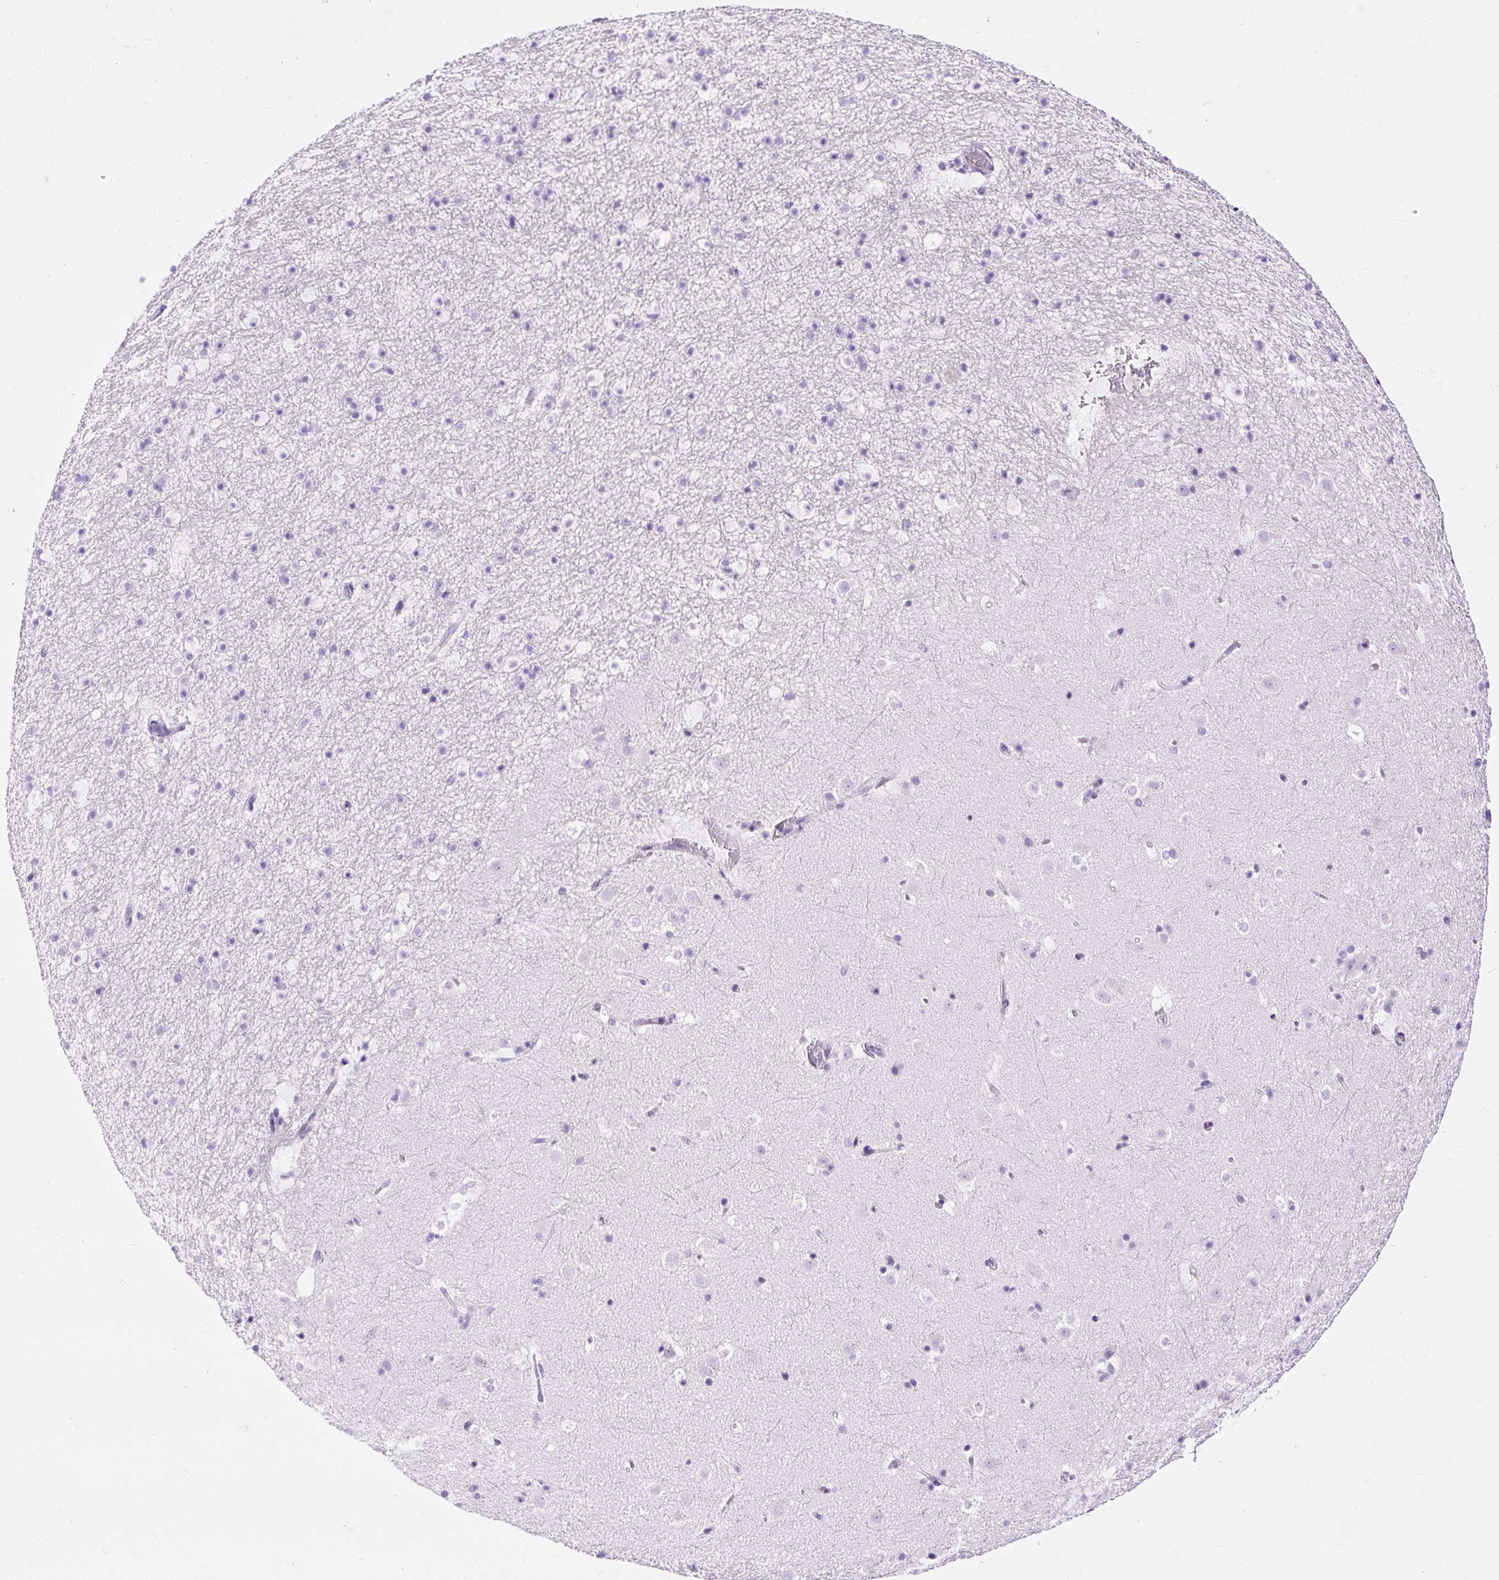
{"staining": {"intensity": "negative", "quantity": "none", "location": "none"}, "tissue": "caudate", "cell_type": "Glial cells", "image_type": "normal", "snomed": [{"axis": "morphology", "description": "Normal tissue, NOS"}, {"axis": "topography", "description": "Lateral ventricle wall"}], "caption": "Protein analysis of benign caudate exhibits no significant staining in glial cells. (DAB immunohistochemistry (IHC), high magnification).", "gene": "STOX2", "patient": {"sex": "male", "age": 37}}